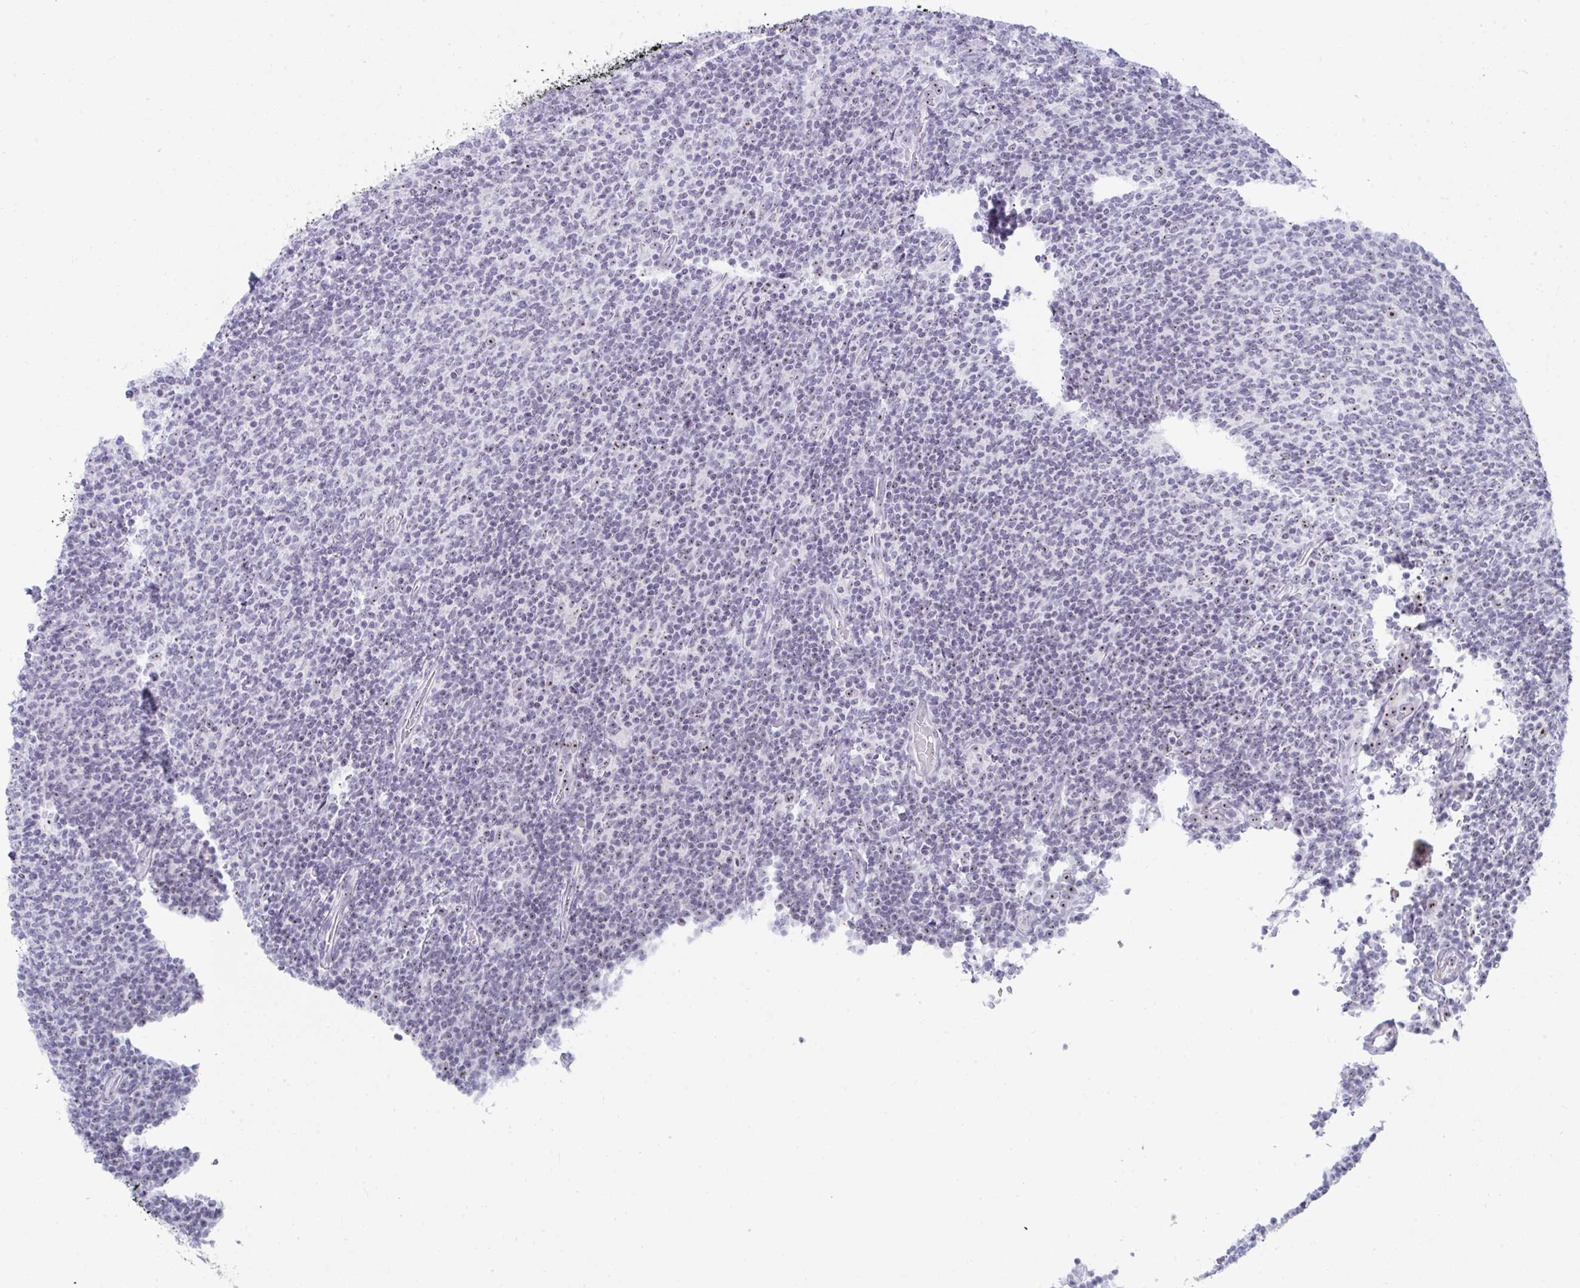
{"staining": {"intensity": "weak", "quantity": "<25%", "location": "nuclear"}, "tissue": "lymphoma", "cell_type": "Tumor cells", "image_type": "cancer", "snomed": [{"axis": "morphology", "description": "Malignant lymphoma, non-Hodgkin's type, Low grade"}, {"axis": "topography", "description": "Lymph node"}], "caption": "Immunohistochemistry image of human lymphoma stained for a protein (brown), which displays no expression in tumor cells. (Brightfield microscopy of DAB (3,3'-diaminobenzidine) immunohistochemistry at high magnification).", "gene": "NOP10", "patient": {"sex": "male", "age": 52}}